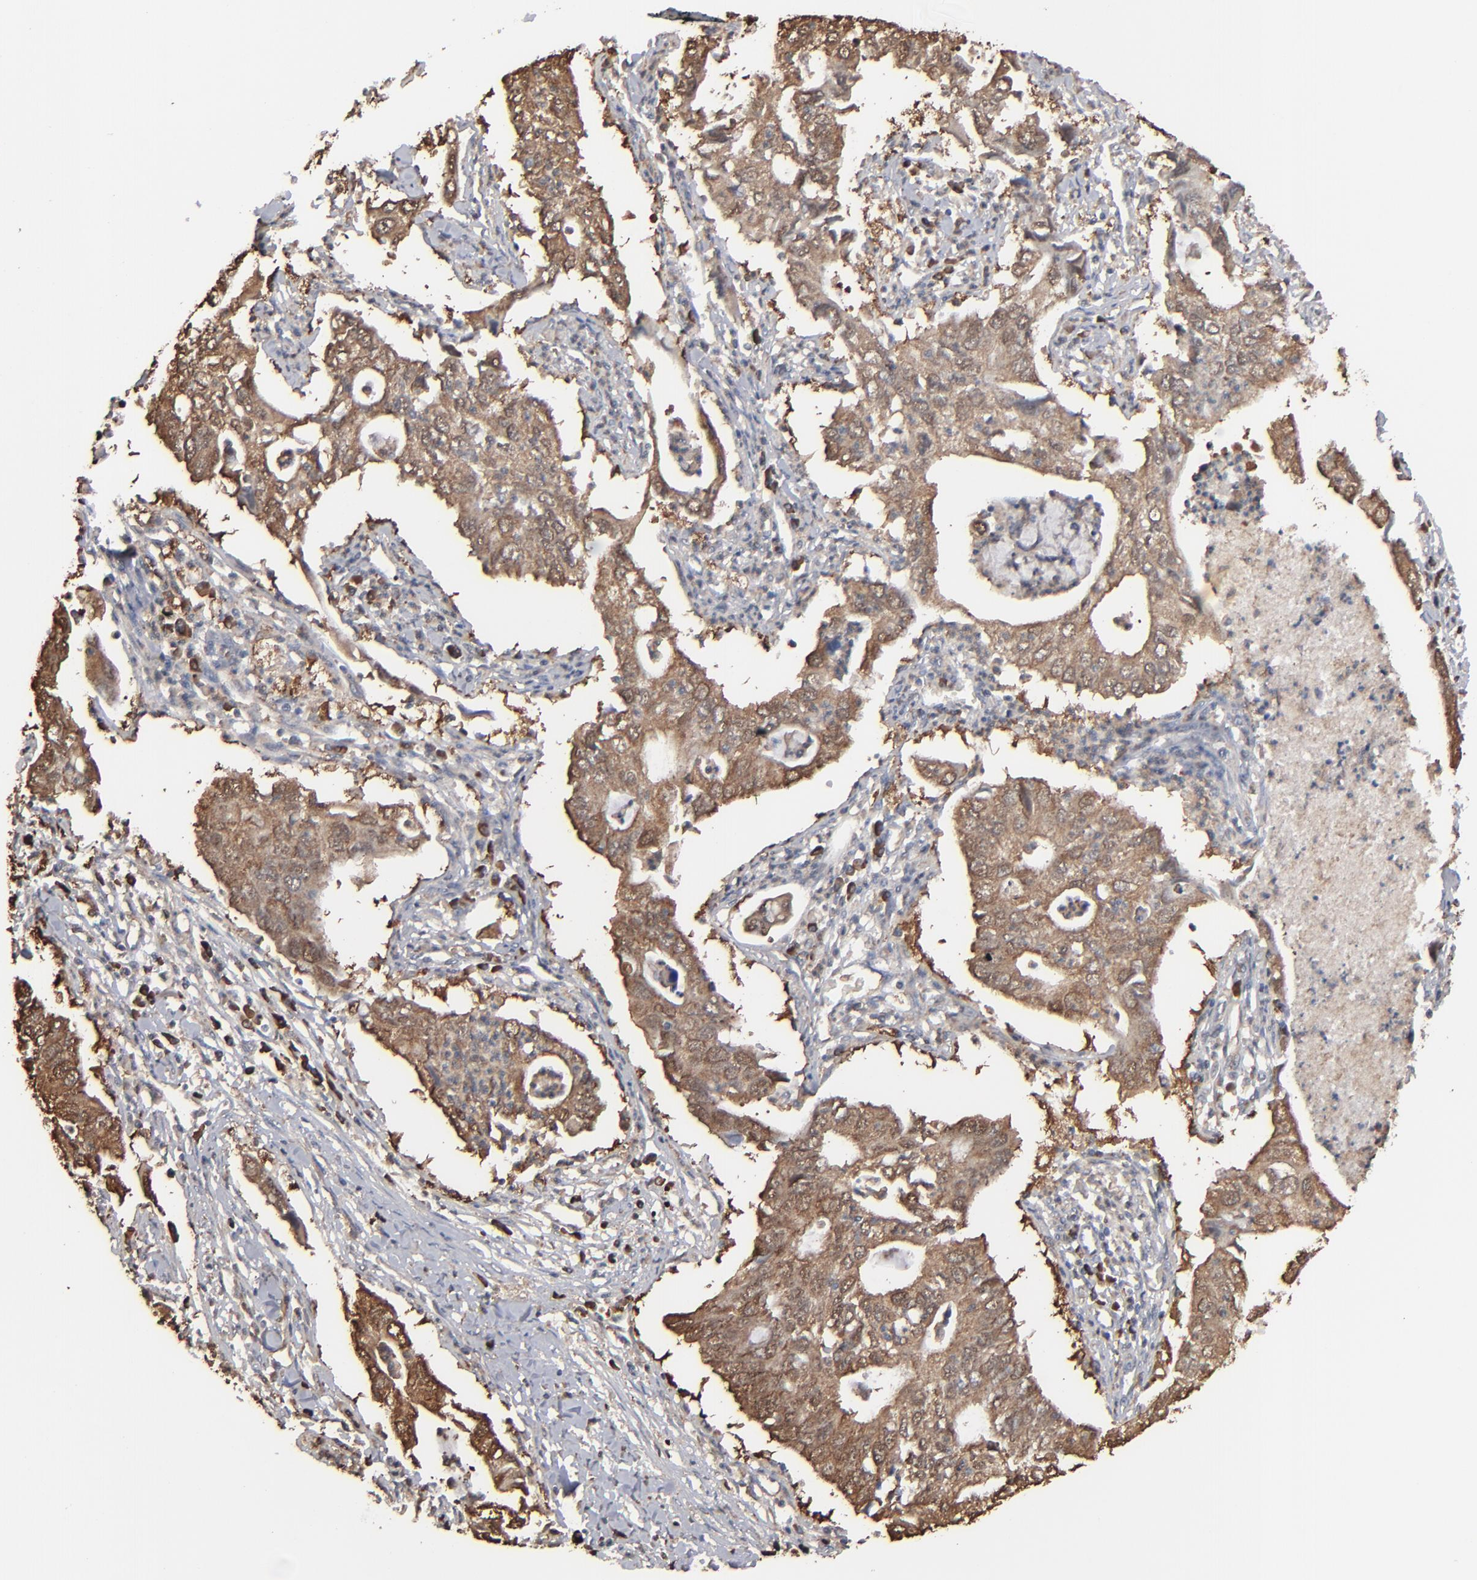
{"staining": {"intensity": "strong", "quantity": ">75%", "location": "cytoplasmic/membranous"}, "tissue": "lung cancer", "cell_type": "Tumor cells", "image_type": "cancer", "snomed": [{"axis": "morphology", "description": "Adenocarcinoma, NOS"}, {"axis": "topography", "description": "Lung"}], "caption": "IHC of lung cancer (adenocarcinoma) reveals high levels of strong cytoplasmic/membranous staining in about >75% of tumor cells.", "gene": "NME1-NME2", "patient": {"sex": "male", "age": 48}}